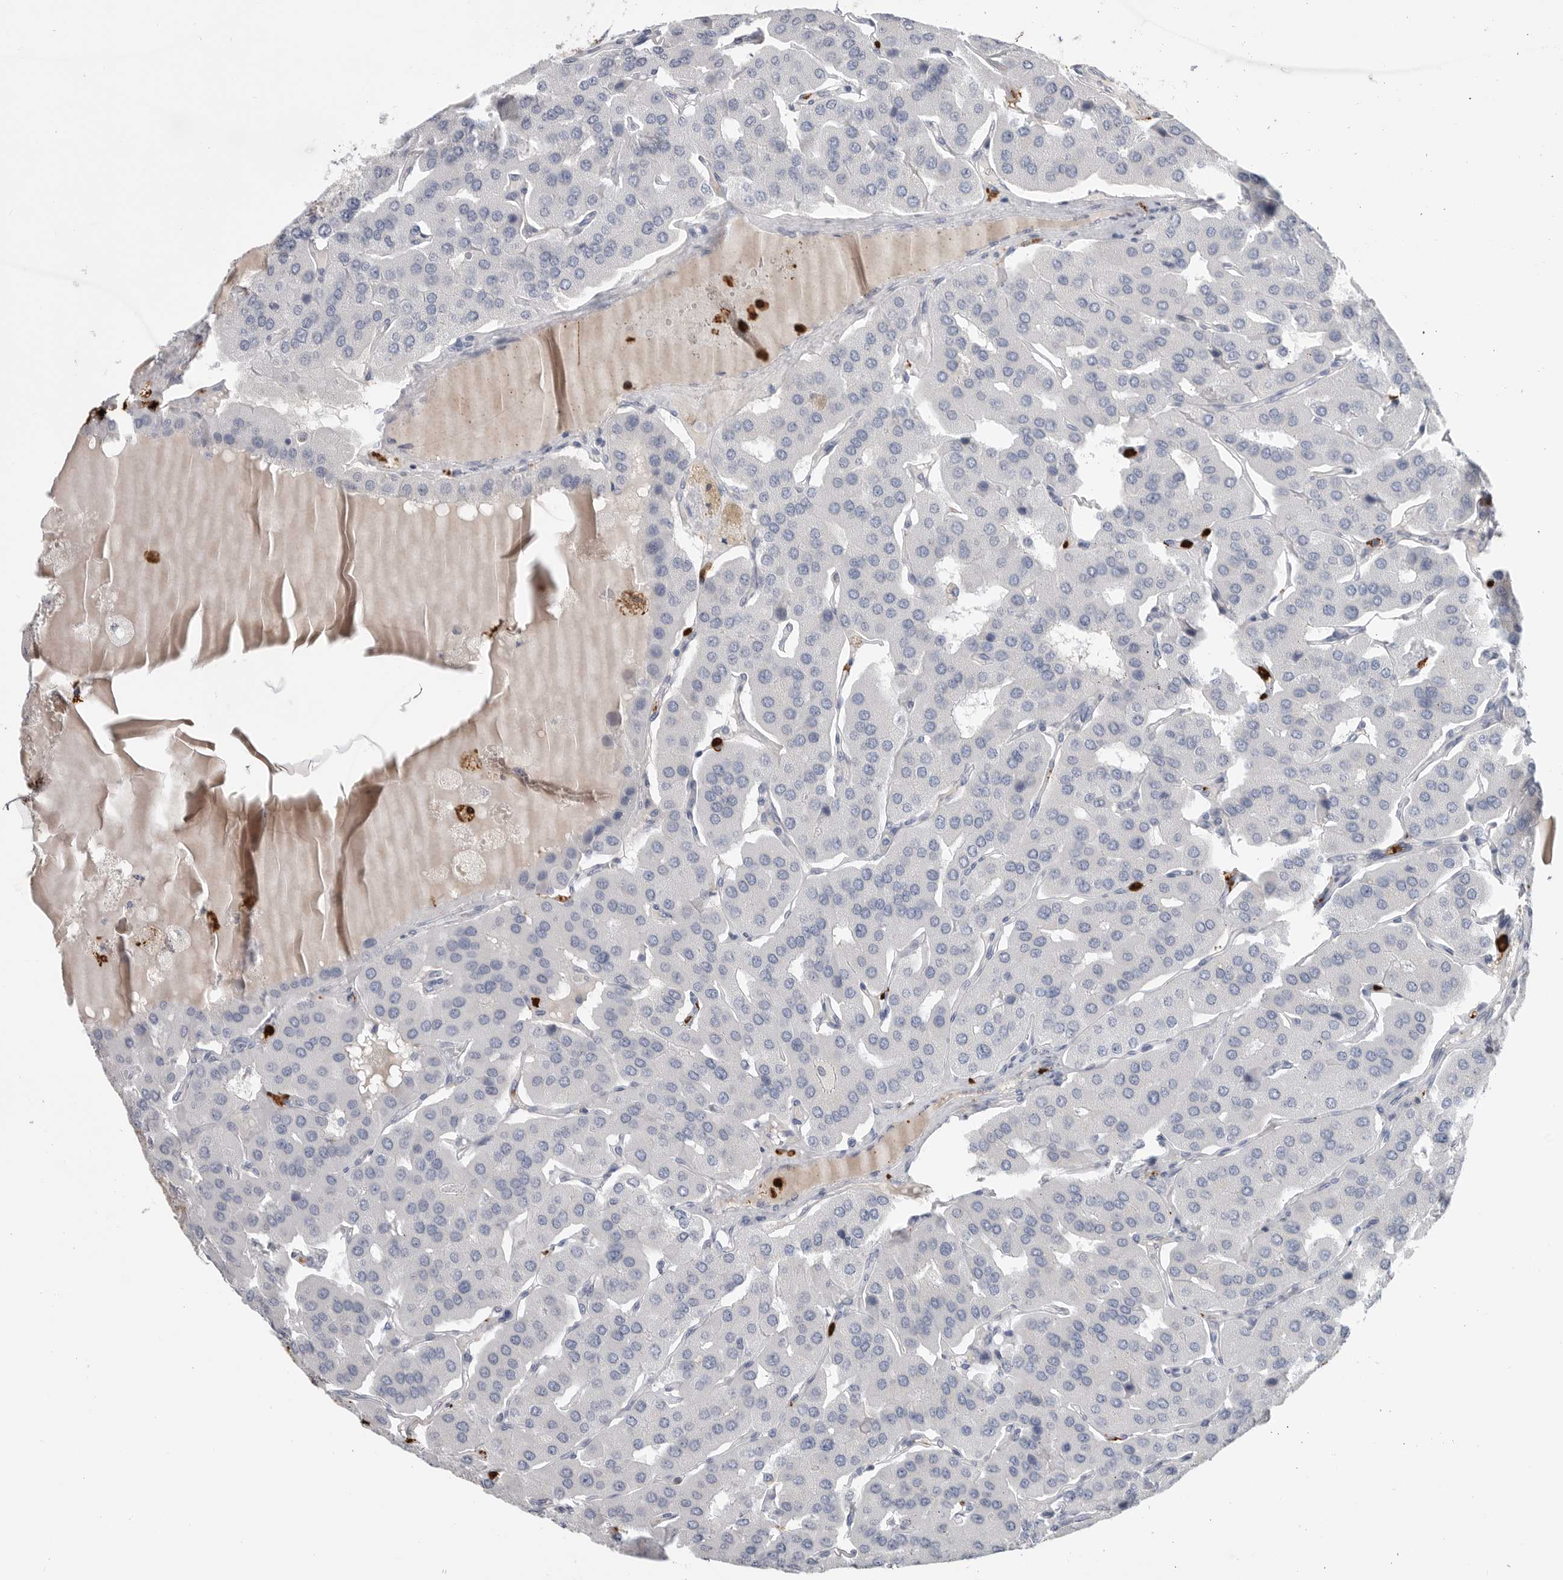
{"staining": {"intensity": "negative", "quantity": "none", "location": "none"}, "tissue": "parathyroid gland", "cell_type": "Glandular cells", "image_type": "normal", "snomed": [{"axis": "morphology", "description": "Normal tissue, NOS"}, {"axis": "morphology", "description": "Adenoma, NOS"}, {"axis": "topography", "description": "Parathyroid gland"}], "caption": "A histopathology image of parathyroid gland stained for a protein shows no brown staining in glandular cells.", "gene": "CYB561D1", "patient": {"sex": "female", "age": 86}}